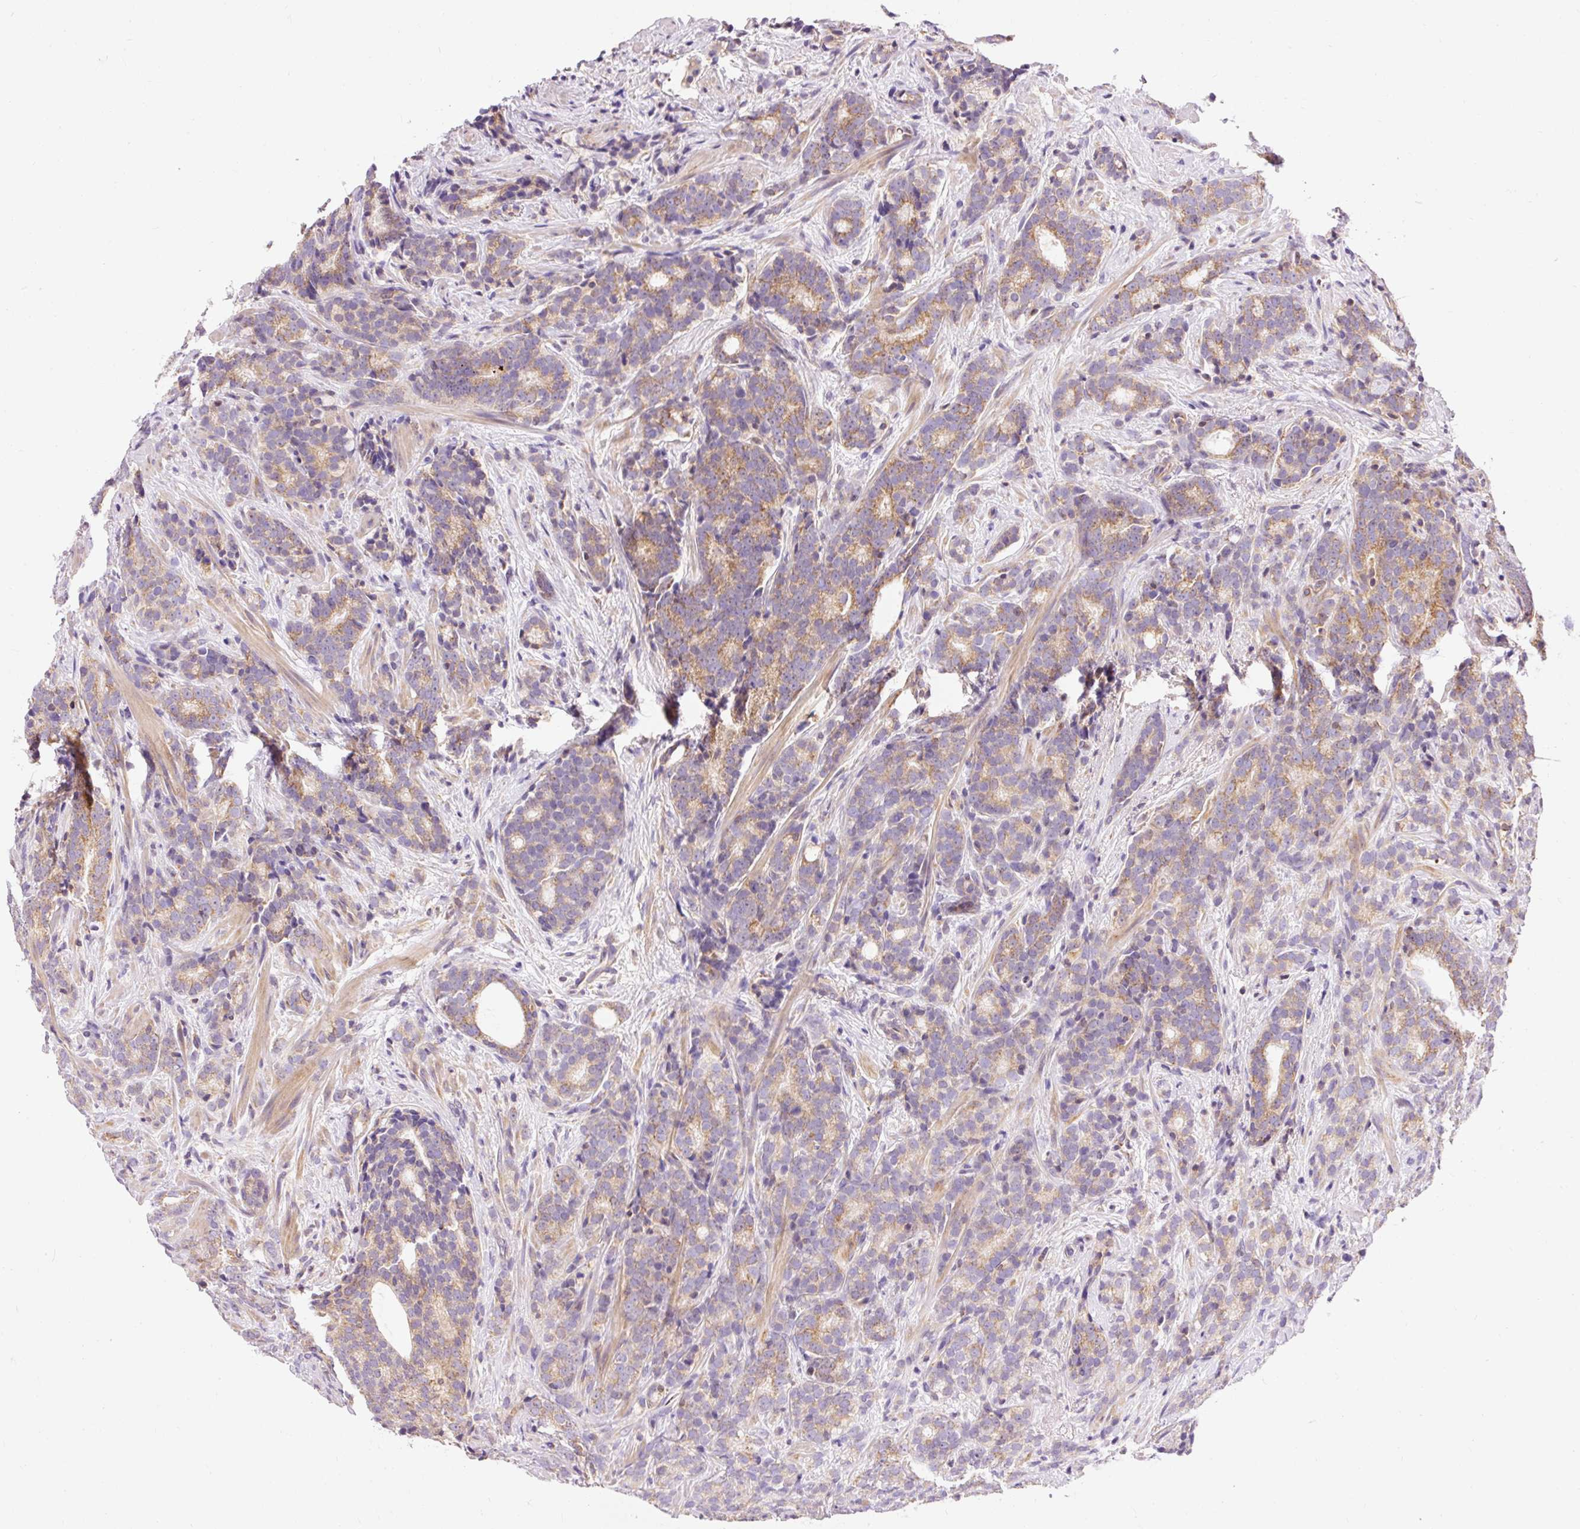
{"staining": {"intensity": "moderate", "quantity": ">75%", "location": "cytoplasmic/membranous"}, "tissue": "prostate cancer", "cell_type": "Tumor cells", "image_type": "cancer", "snomed": [{"axis": "morphology", "description": "Adenocarcinoma, High grade"}, {"axis": "topography", "description": "Prostate"}], "caption": "The photomicrograph shows immunohistochemical staining of prostate adenocarcinoma (high-grade). There is moderate cytoplasmic/membranous positivity is seen in about >75% of tumor cells. (Brightfield microscopy of DAB IHC at high magnification).", "gene": "IMMT", "patient": {"sex": "male", "age": 64}}